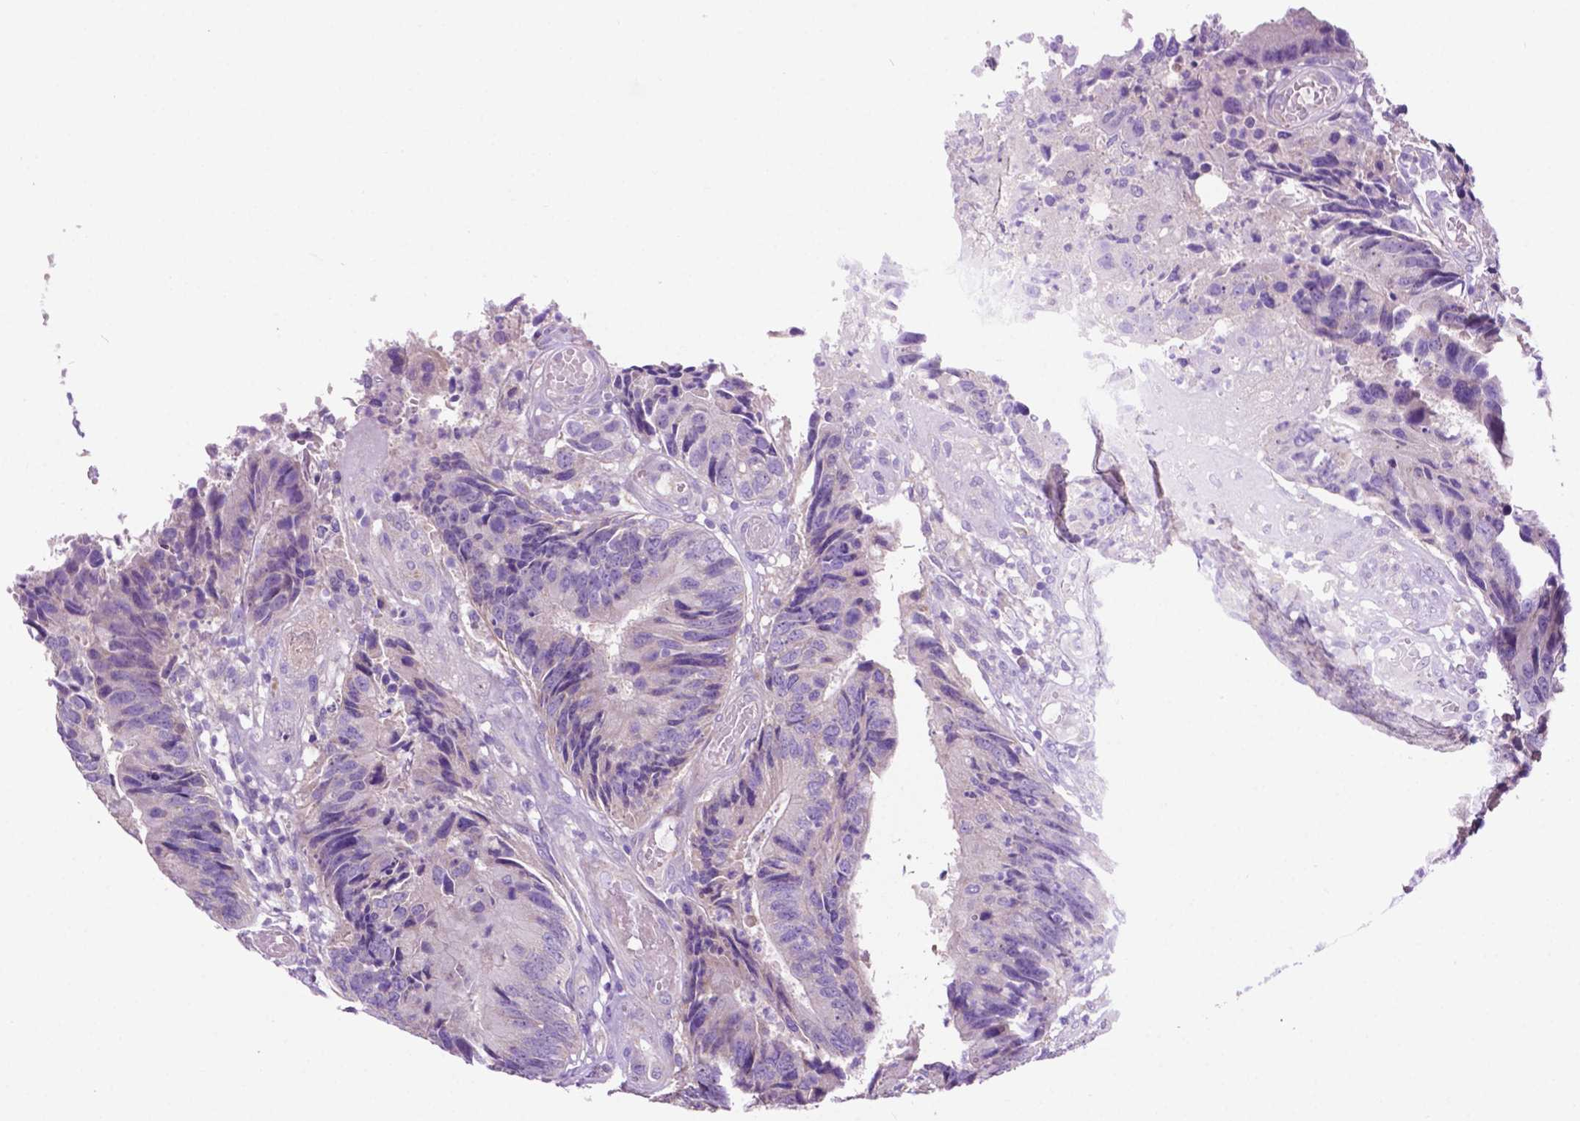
{"staining": {"intensity": "weak", "quantity": "<25%", "location": "cytoplasmic/membranous"}, "tissue": "colorectal cancer", "cell_type": "Tumor cells", "image_type": "cancer", "snomed": [{"axis": "morphology", "description": "Adenocarcinoma, NOS"}, {"axis": "topography", "description": "Colon"}], "caption": "Immunohistochemical staining of colorectal adenocarcinoma demonstrates no significant expression in tumor cells.", "gene": "PHYHIP", "patient": {"sex": "female", "age": 67}}